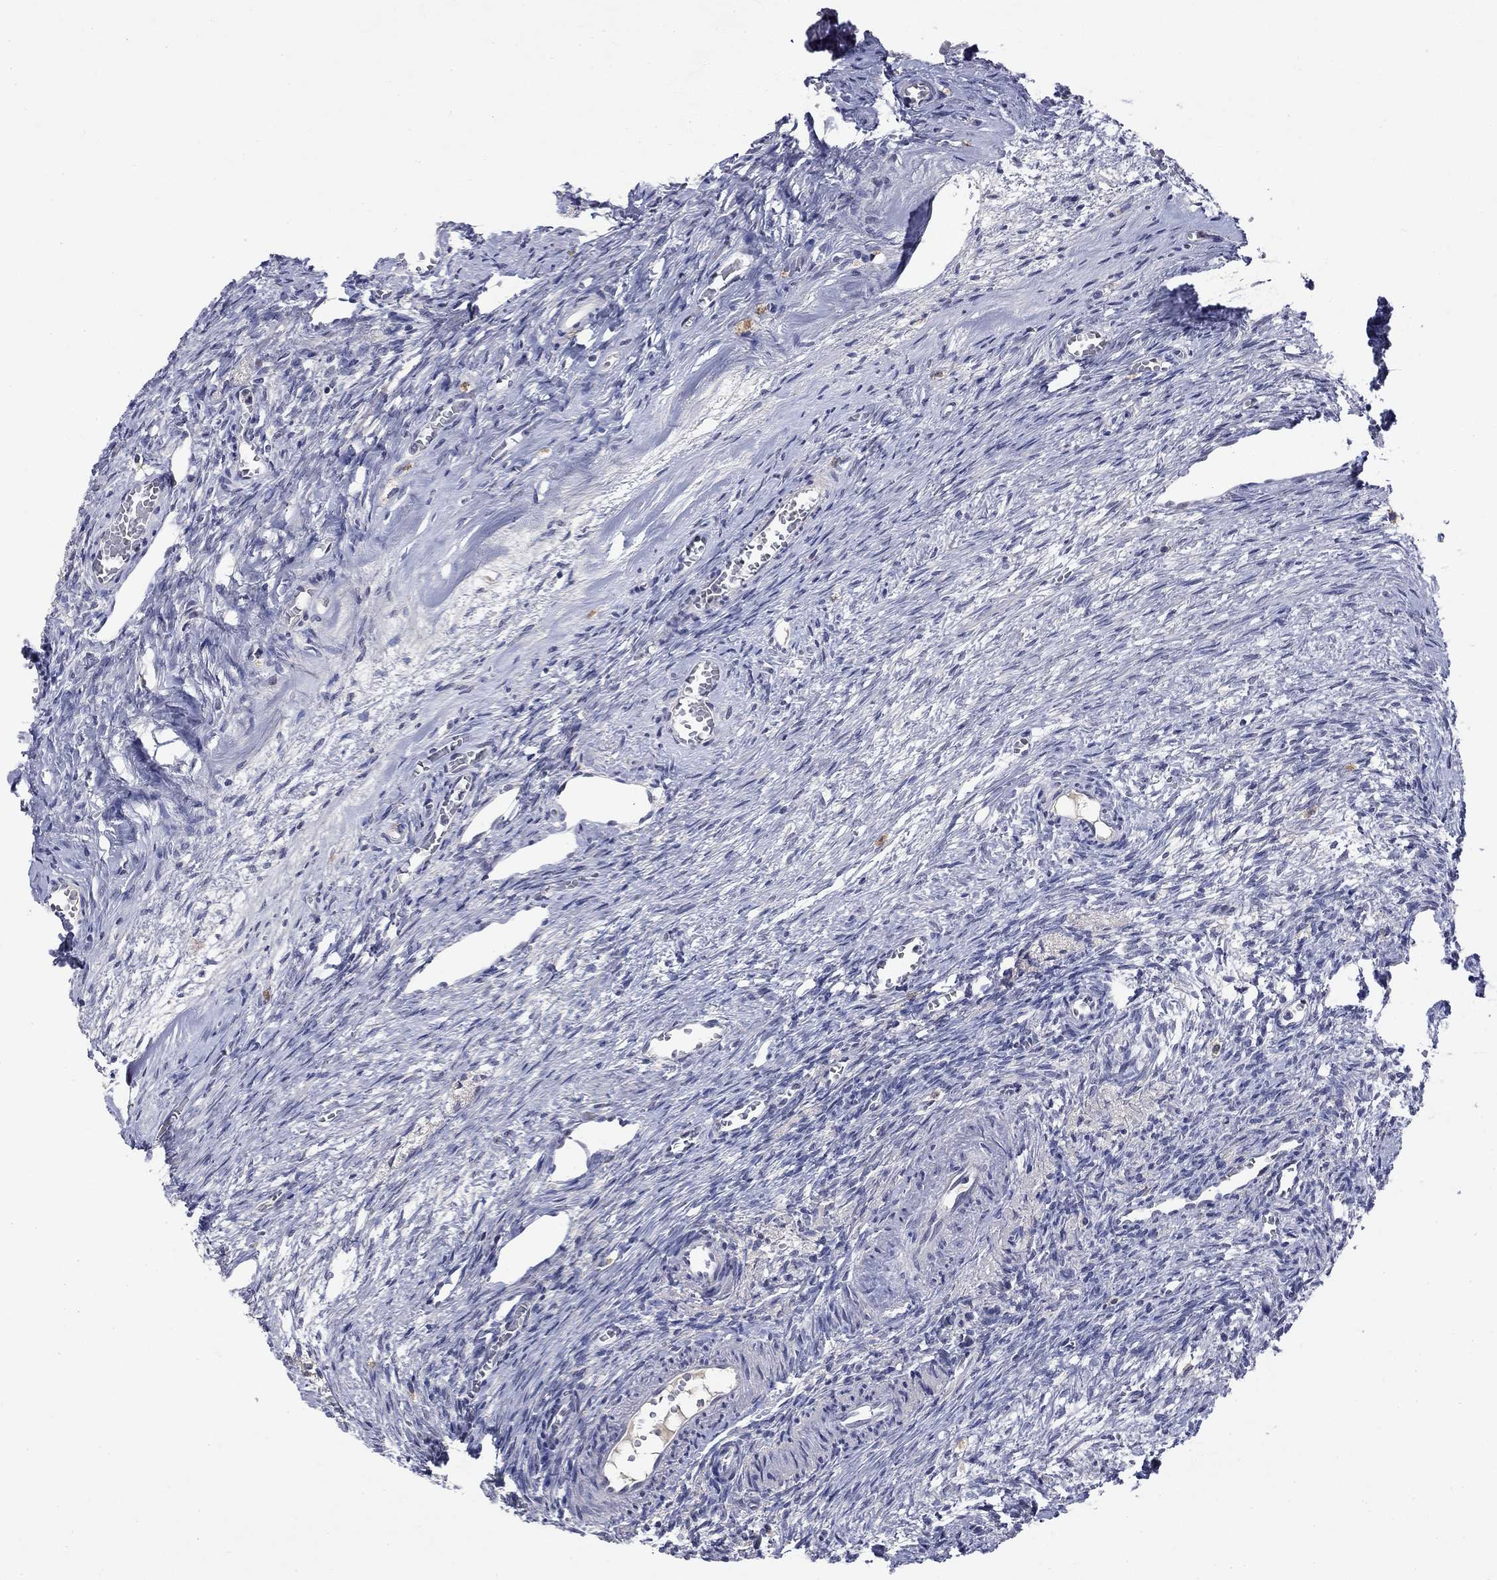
{"staining": {"intensity": "negative", "quantity": "none", "location": "none"}, "tissue": "ovary", "cell_type": "Follicle cells", "image_type": "normal", "snomed": [{"axis": "morphology", "description": "Normal tissue, NOS"}, {"axis": "topography", "description": "Ovary"}], "caption": "This is a micrograph of immunohistochemistry staining of unremarkable ovary, which shows no expression in follicle cells. (DAB (3,3'-diaminobenzidine) immunohistochemistry (IHC), high magnification).", "gene": "SLC51A", "patient": {"sex": "female", "age": 39}}